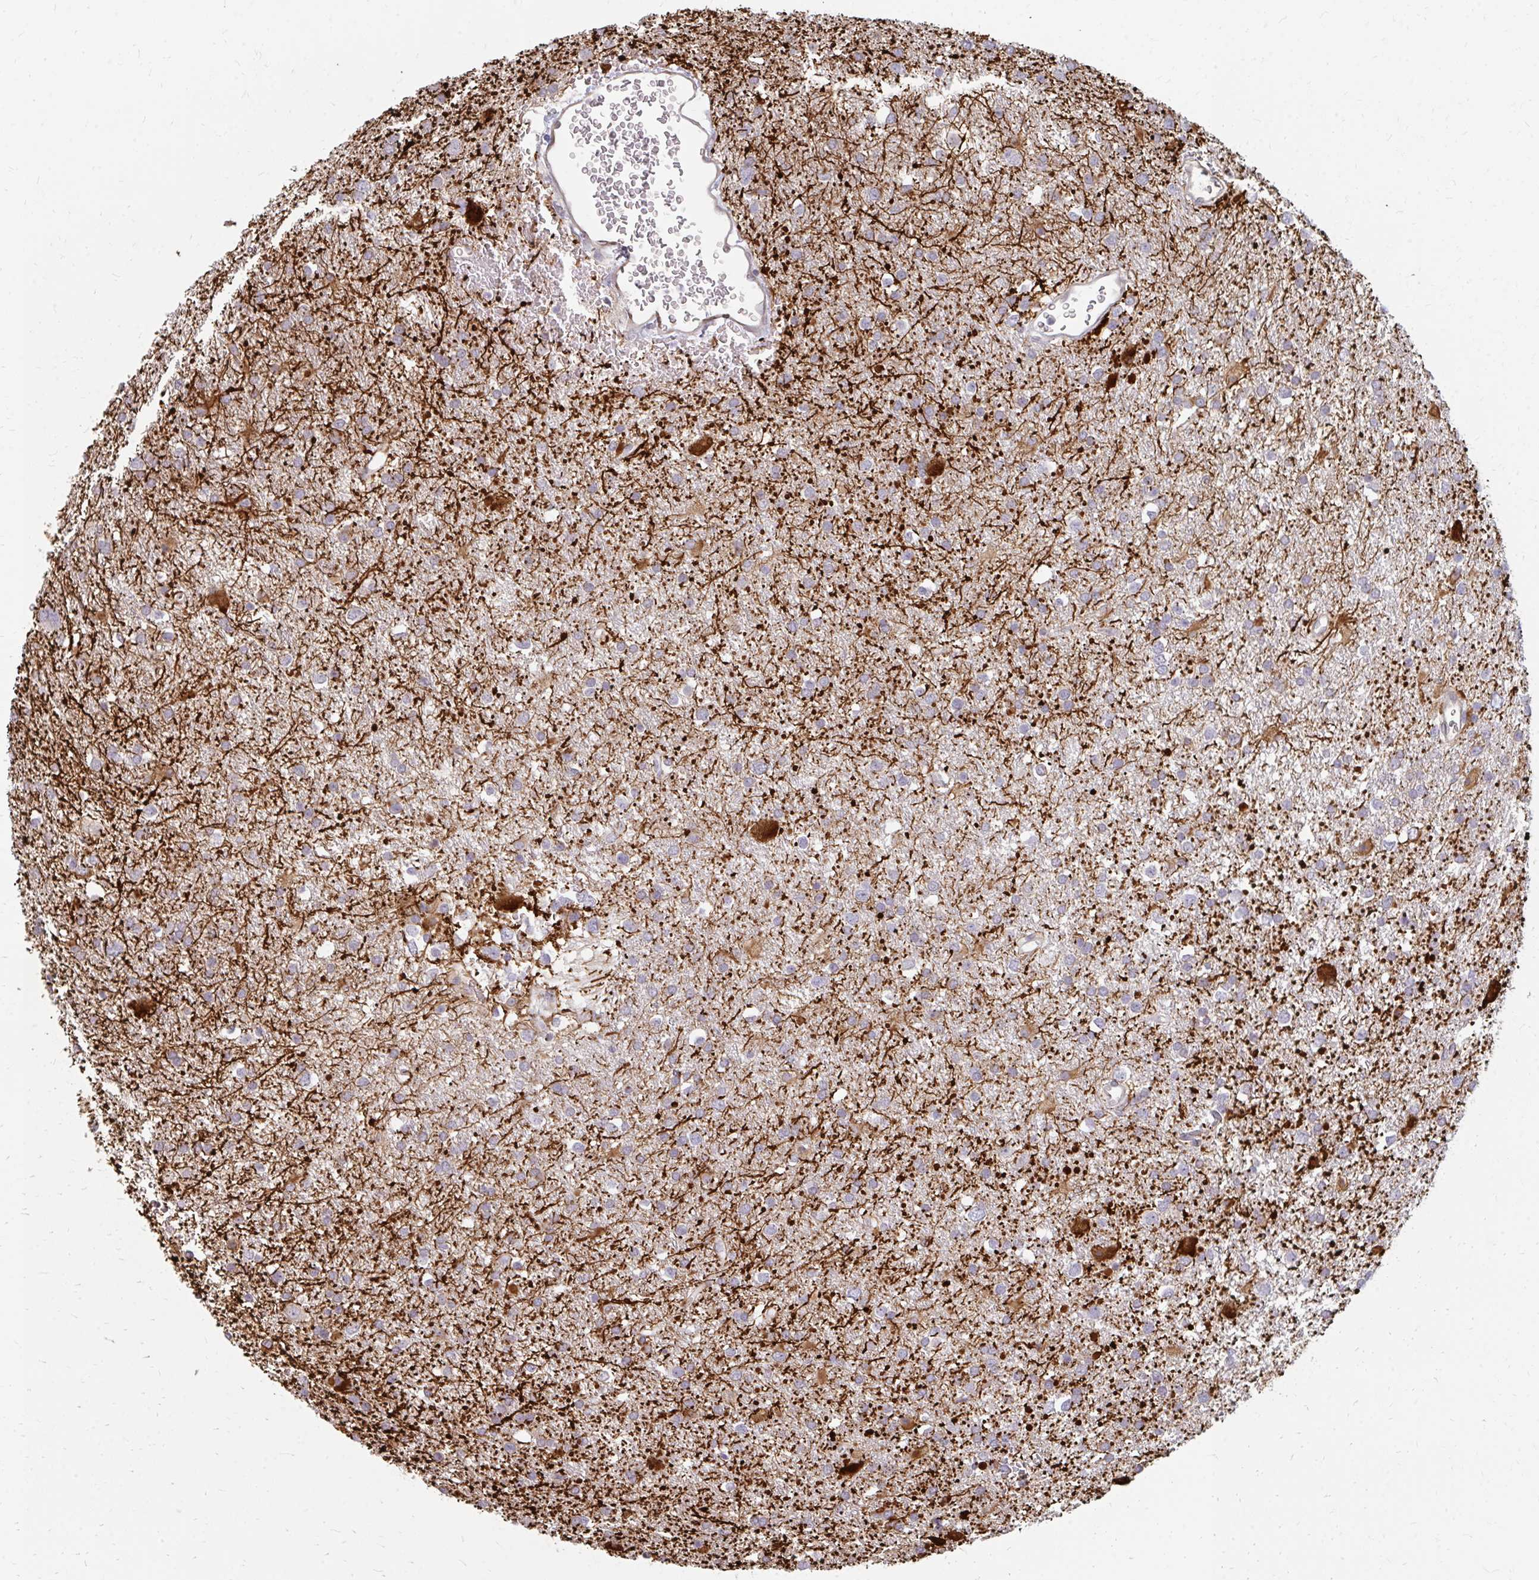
{"staining": {"intensity": "moderate", "quantity": "<25%", "location": "cytoplasmic/membranous"}, "tissue": "glioma", "cell_type": "Tumor cells", "image_type": "cancer", "snomed": [{"axis": "morphology", "description": "Glioma, malignant, Low grade"}, {"axis": "topography", "description": "Brain"}], "caption": "Immunohistochemistry micrograph of neoplastic tissue: human malignant low-grade glioma stained using immunohistochemistry (IHC) displays low levels of moderate protein expression localized specifically in the cytoplasmic/membranous of tumor cells, appearing as a cytoplasmic/membranous brown color.", "gene": "GPC5", "patient": {"sex": "female", "age": 32}}